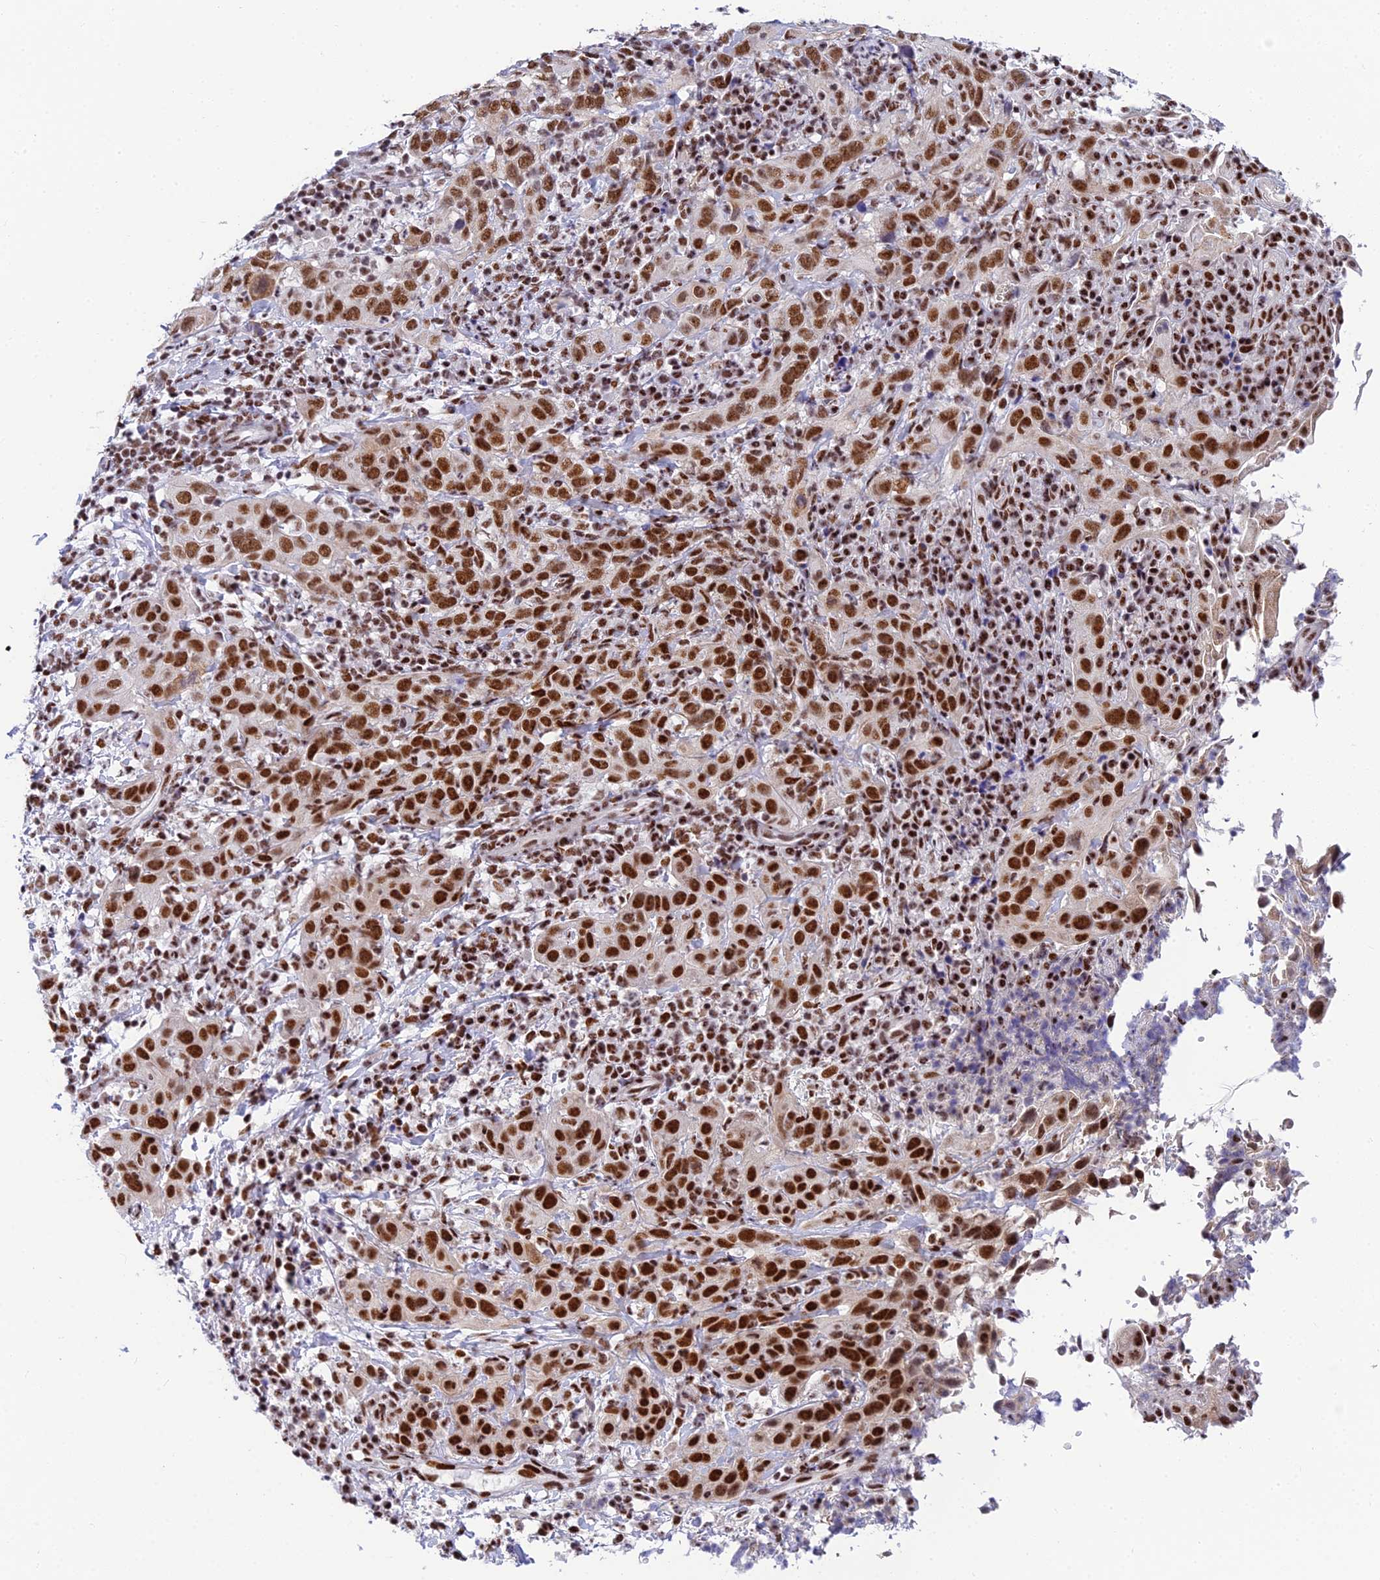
{"staining": {"intensity": "strong", "quantity": ">75%", "location": "nuclear"}, "tissue": "cervical cancer", "cell_type": "Tumor cells", "image_type": "cancer", "snomed": [{"axis": "morphology", "description": "Squamous cell carcinoma, NOS"}, {"axis": "topography", "description": "Cervix"}], "caption": "IHC of human squamous cell carcinoma (cervical) demonstrates high levels of strong nuclear expression in approximately >75% of tumor cells.", "gene": "USP22", "patient": {"sex": "female", "age": 46}}